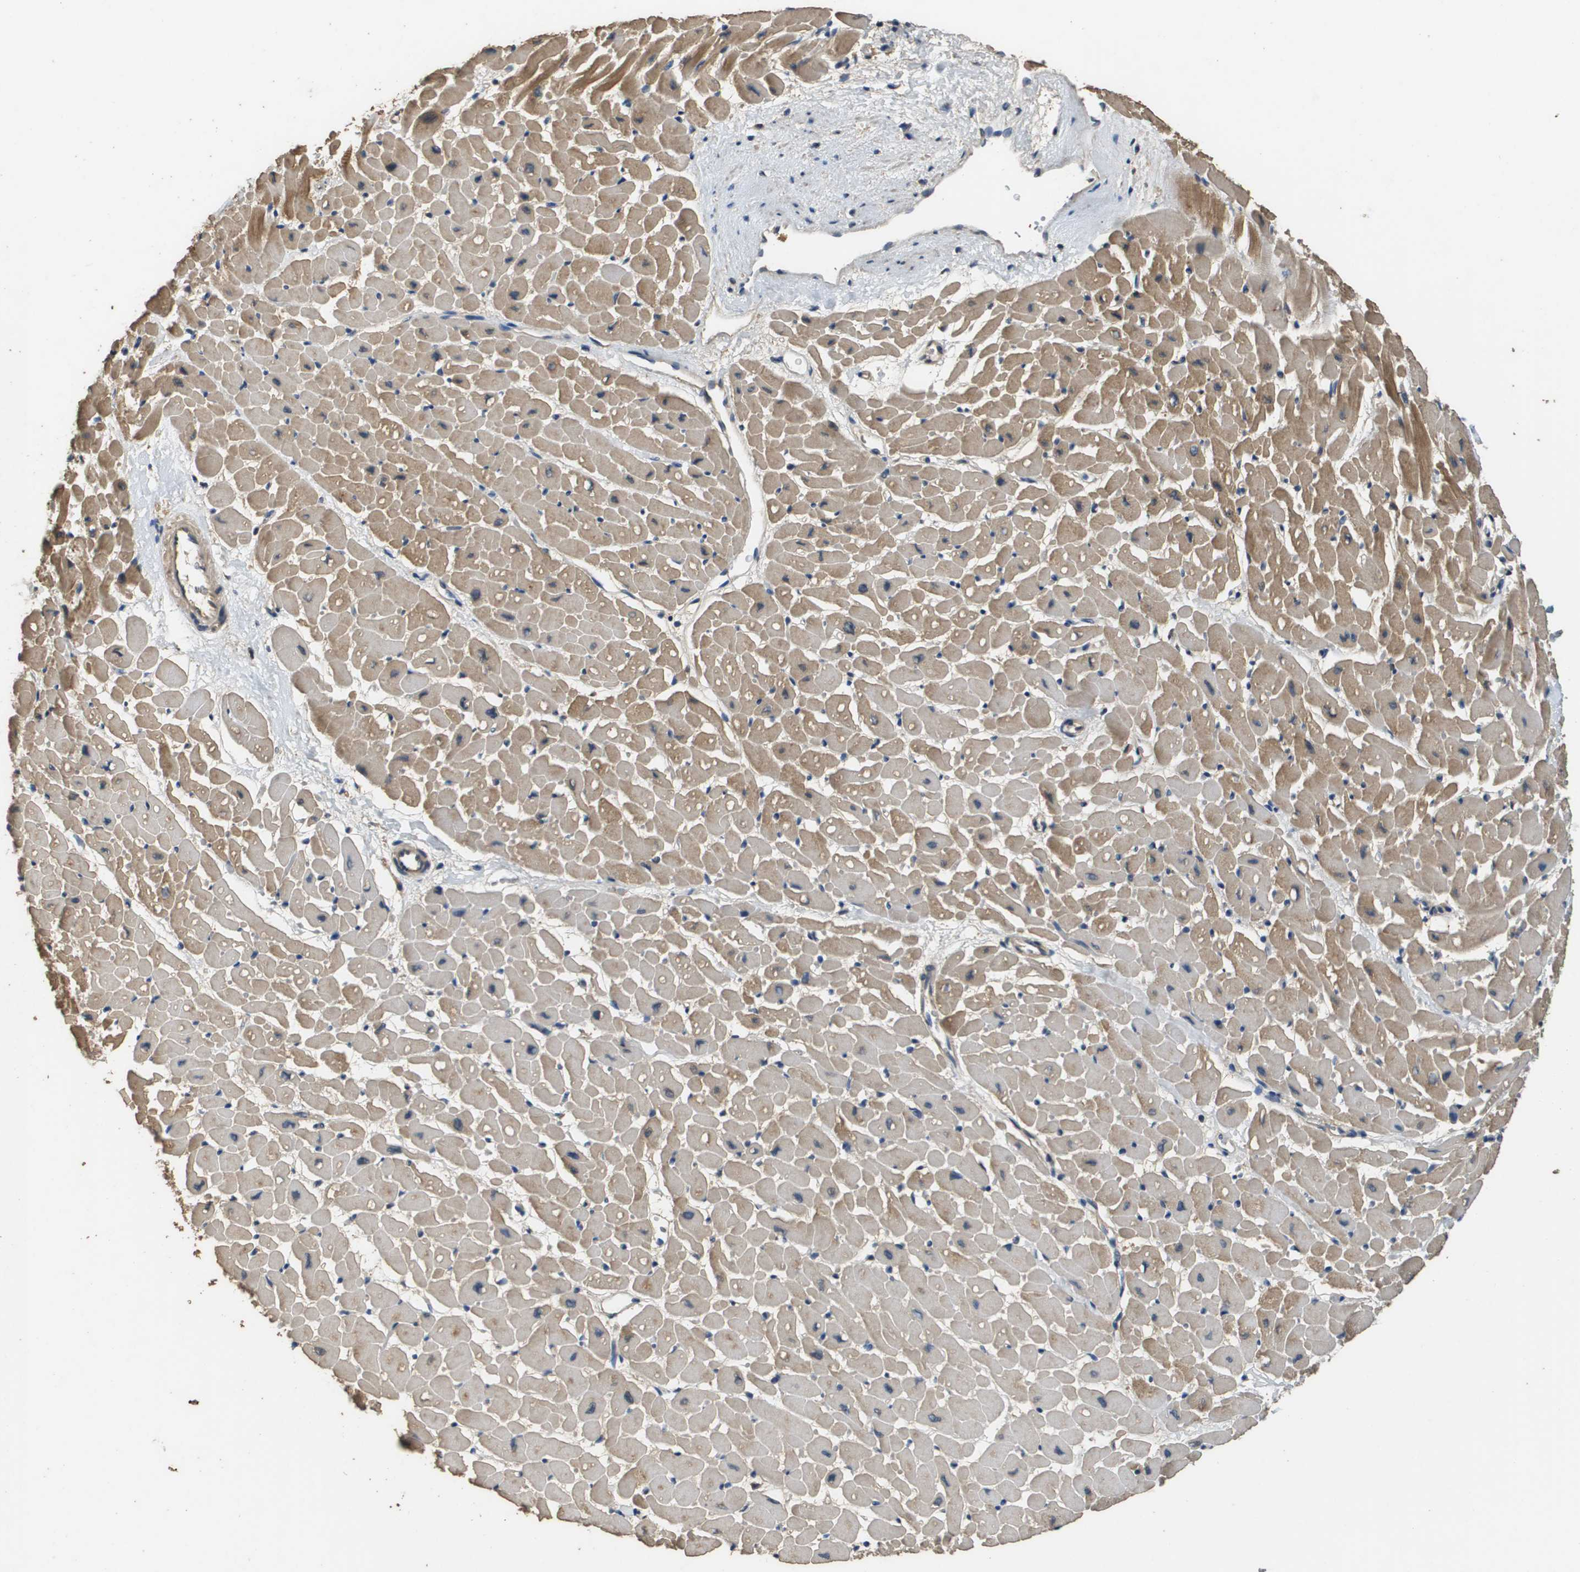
{"staining": {"intensity": "moderate", "quantity": "<25%", "location": "cytoplasmic/membranous"}, "tissue": "heart muscle", "cell_type": "Cardiomyocytes", "image_type": "normal", "snomed": [{"axis": "morphology", "description": "Normal tissue, NOS"}, {"axis": "topography", "description": "Heart"}], "caption": "Moderate cytoplasmic/membranous staining for a protein is appreciated in about <25% of cardiomyocytes of benign heart muscle using immunohistochemistry (IHC).", "gene": "RAB6B", "patient": {"sex": "male", "age": 45}}